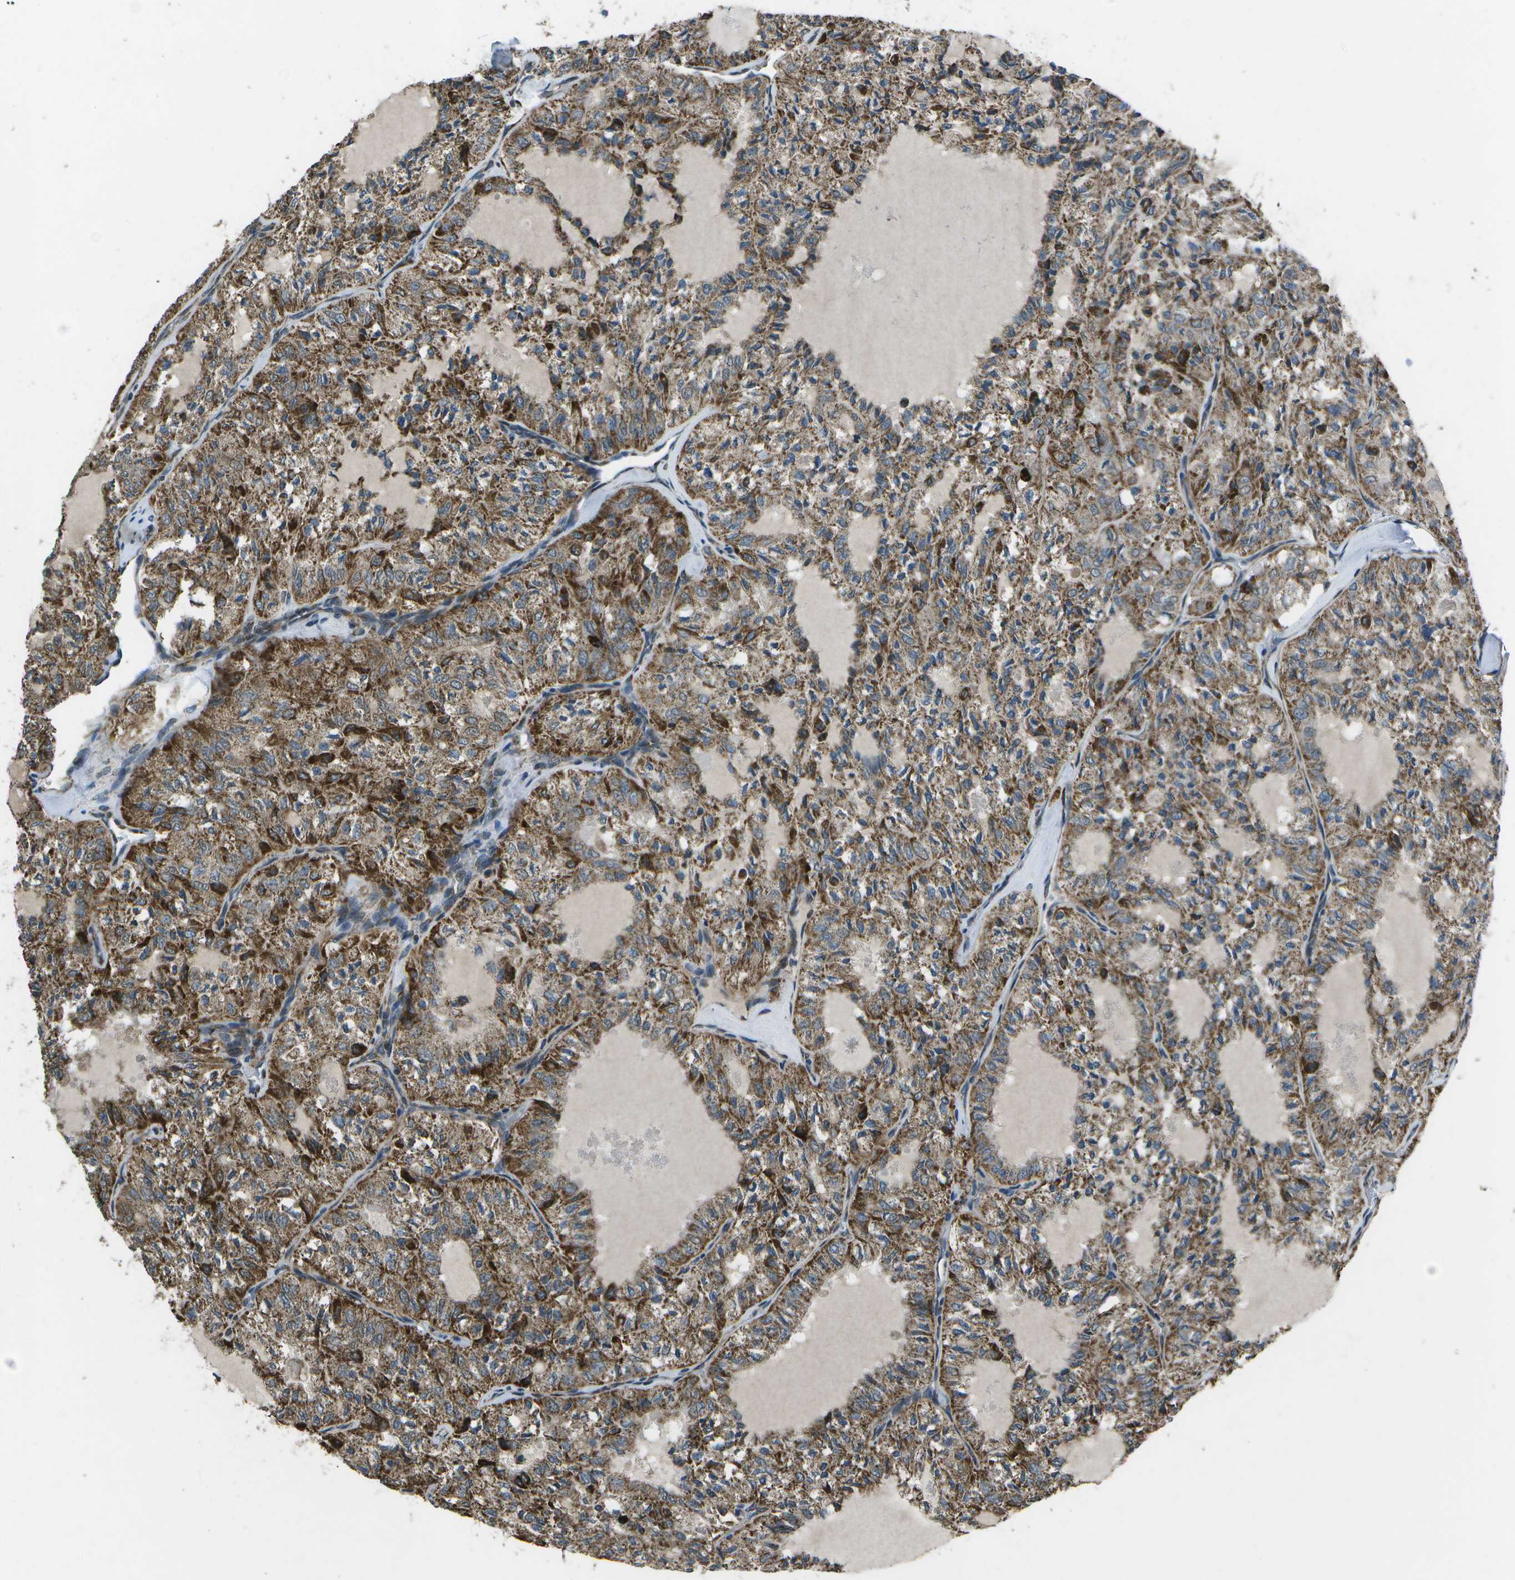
{"staining": {"intensity": "moderate", "quantity": ">75%", "location": "cytoplasmic/membranous"}, "tissue": "thyroid cancer", "cell_type": "Tumor cells", "image_type": "cancer", "snomed": [{"axis": "morphology", "description": "Follicular adenoma carcinoma, NOS"}, {"axis": "topography", "description": "Thyroid gland"}], "caption": "Immunohistochemistry histopathology image of neoplastic tissue: follicular adenoma carcinoma (thyroid) stained using immunohistochemistry (IHC) displays medium levels of moderate protein expression localized specifically in the cytoplasmic/membranous of tumor cells, appearing as a cytoplasmic/membranous brown color.", "gene": "EIF2AK1", "patient": {"sex": "male", "age": 75}}